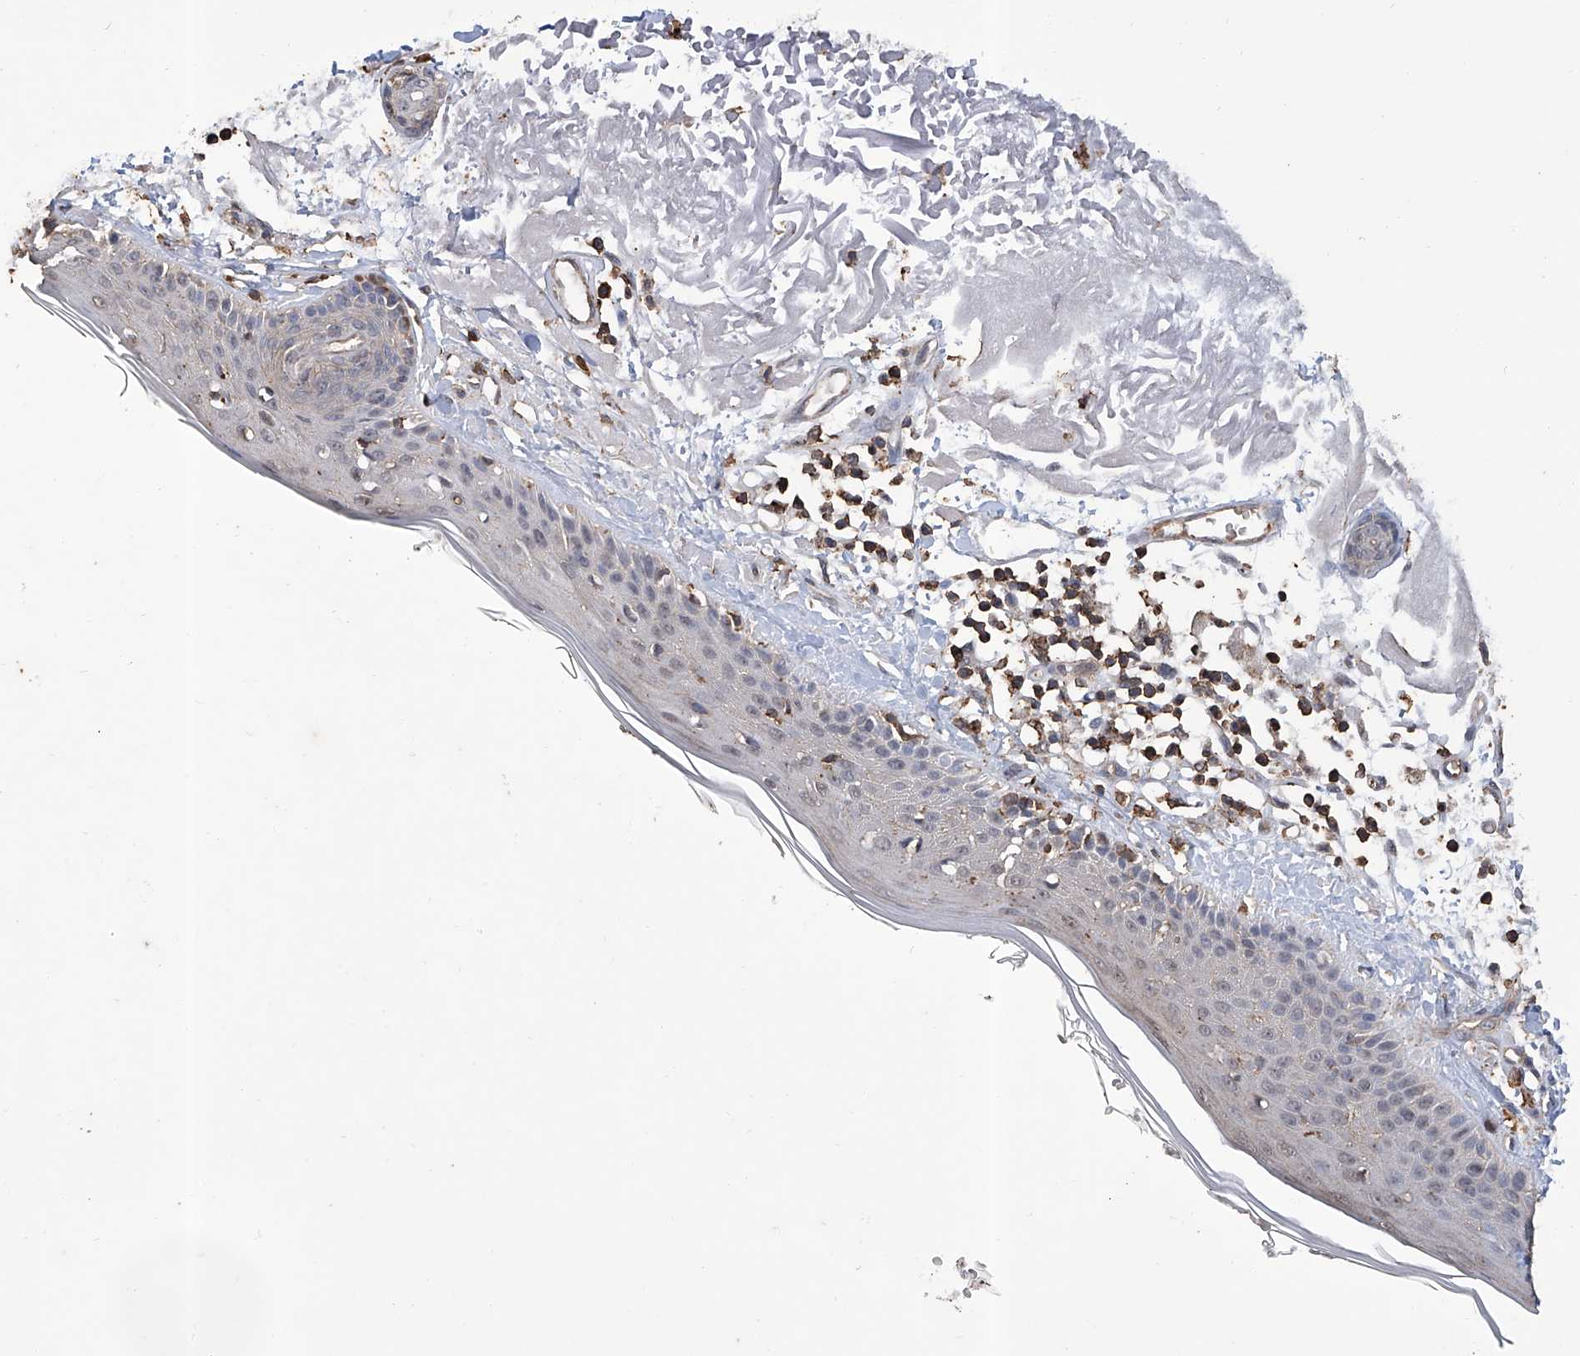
{"staining": {"intensity": "moderate", "quantity": ">75%", "location": "cytoplasmic/membranous"}, "tissue": "skin", "cell_type": "Fibroblasts", "image_type": "normal", "snomed": [{"axis": "morphology", "description": "Normal tissue, NOS"}, {"axis": "topography", "description": "Skin"}, {"axis": "topography", "description": "Skeletal muscle"}], "caption": "Fibroblasts reveal medium levels of moderate cytoplasmic/membranous expression in about >75% of cells in benign human skin.", "gene": "GPT", "patient": {"sex": "male", "age": 83}}